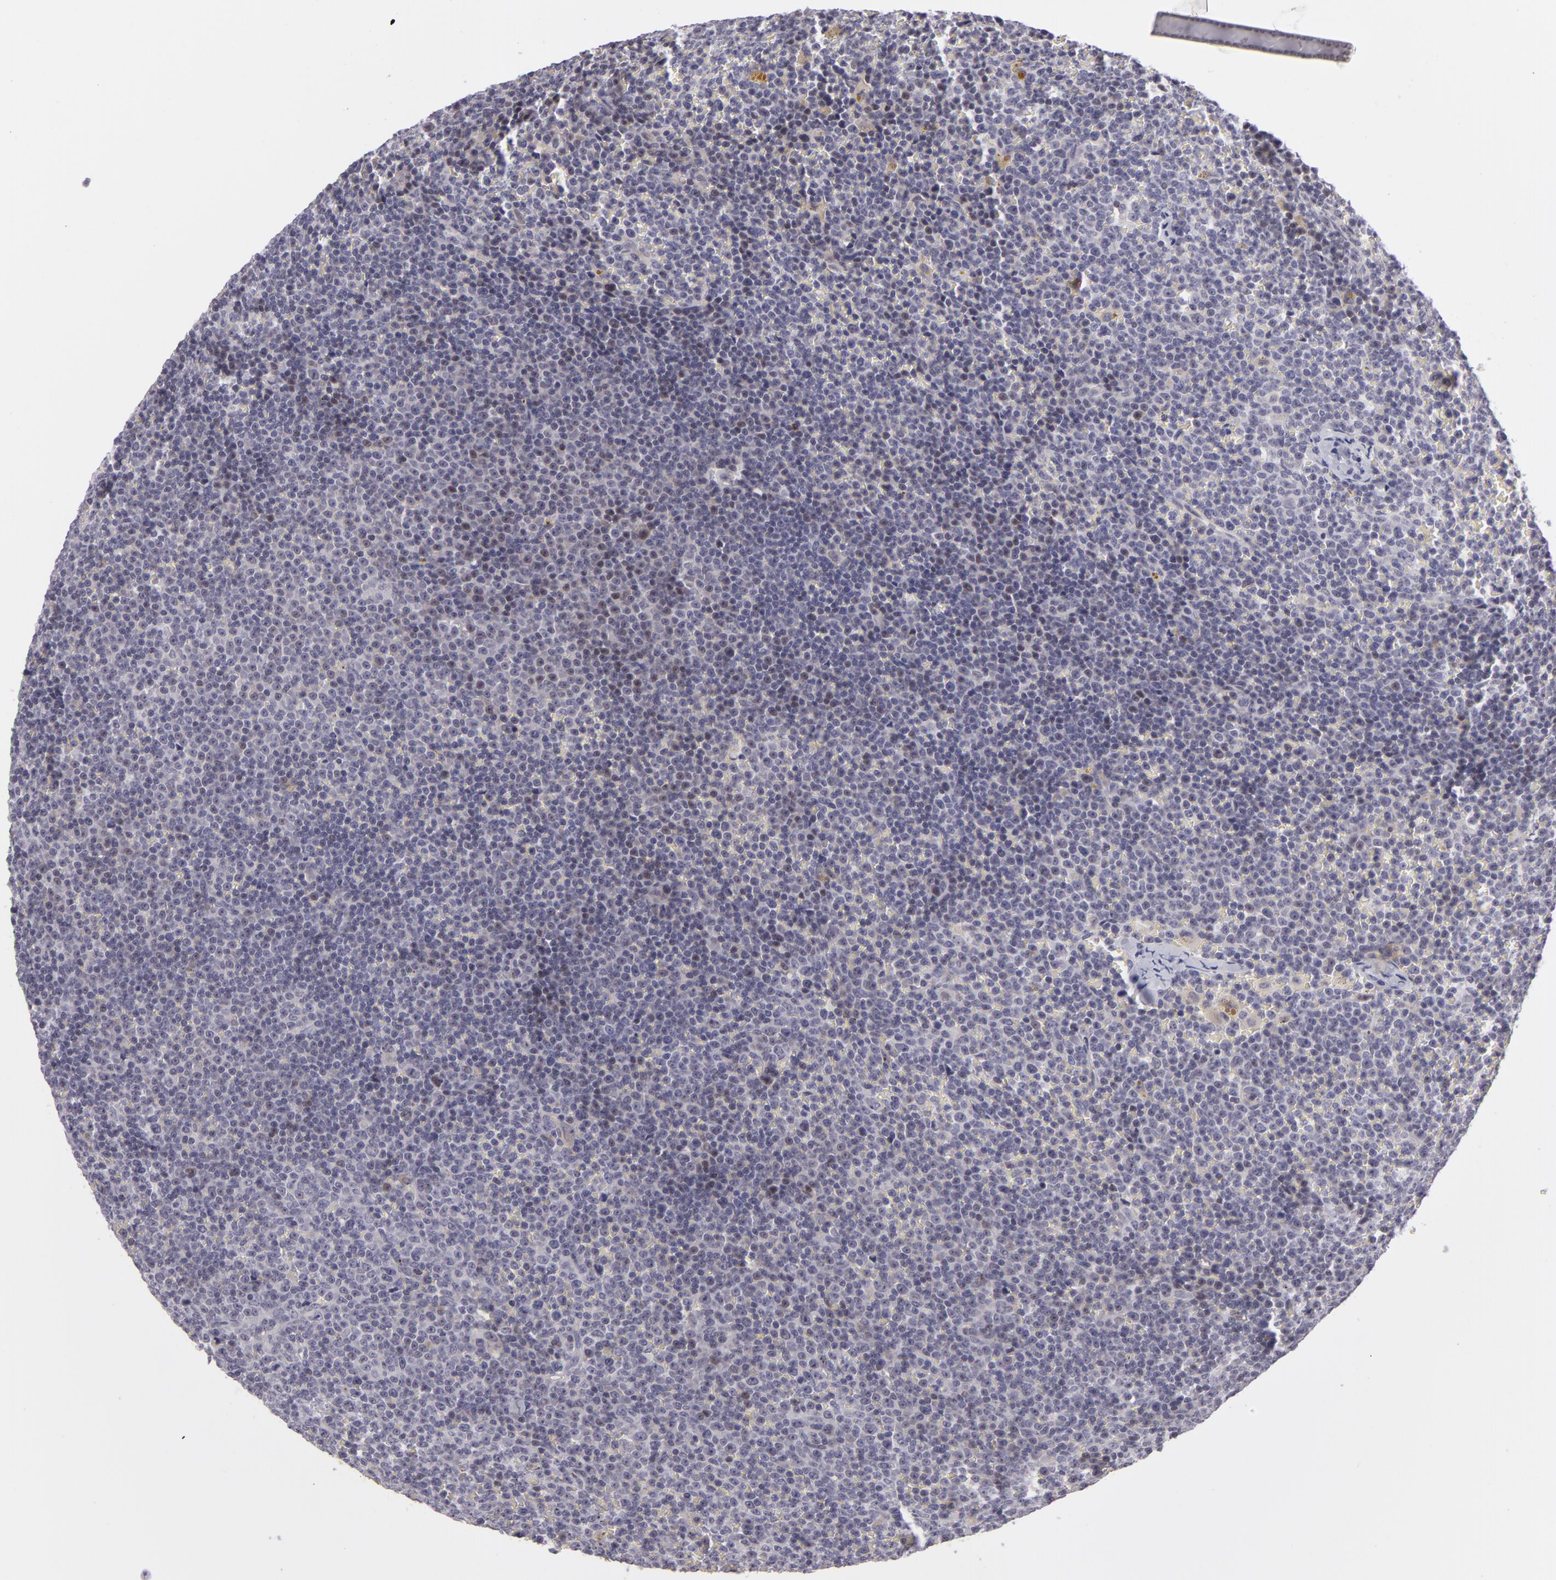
{"staining": {"intensity": "negative", "quantity": "none", "location": "none"}, "tissue": "lymphoma", "cell_type": "Tumor cells", "image_type": "cancer", "snomed": [{"axis": "morphology", "description": "Malignant lymphoma, non-Hodgkin's type, Low grade"}, {"axis": "topography", "description": "Lymph node"}], "caption": "This is a image of immunohistochemistry staining of malignant lymphoma, non-Hodgkin's type (low-grade), which shows no positivity in tumor cells. (Immunohistochemistry (ihc), brightfield microscopy, high magnification).", "gene": "CTNNB1", "patient": {"sex": "male", "age": 50}}